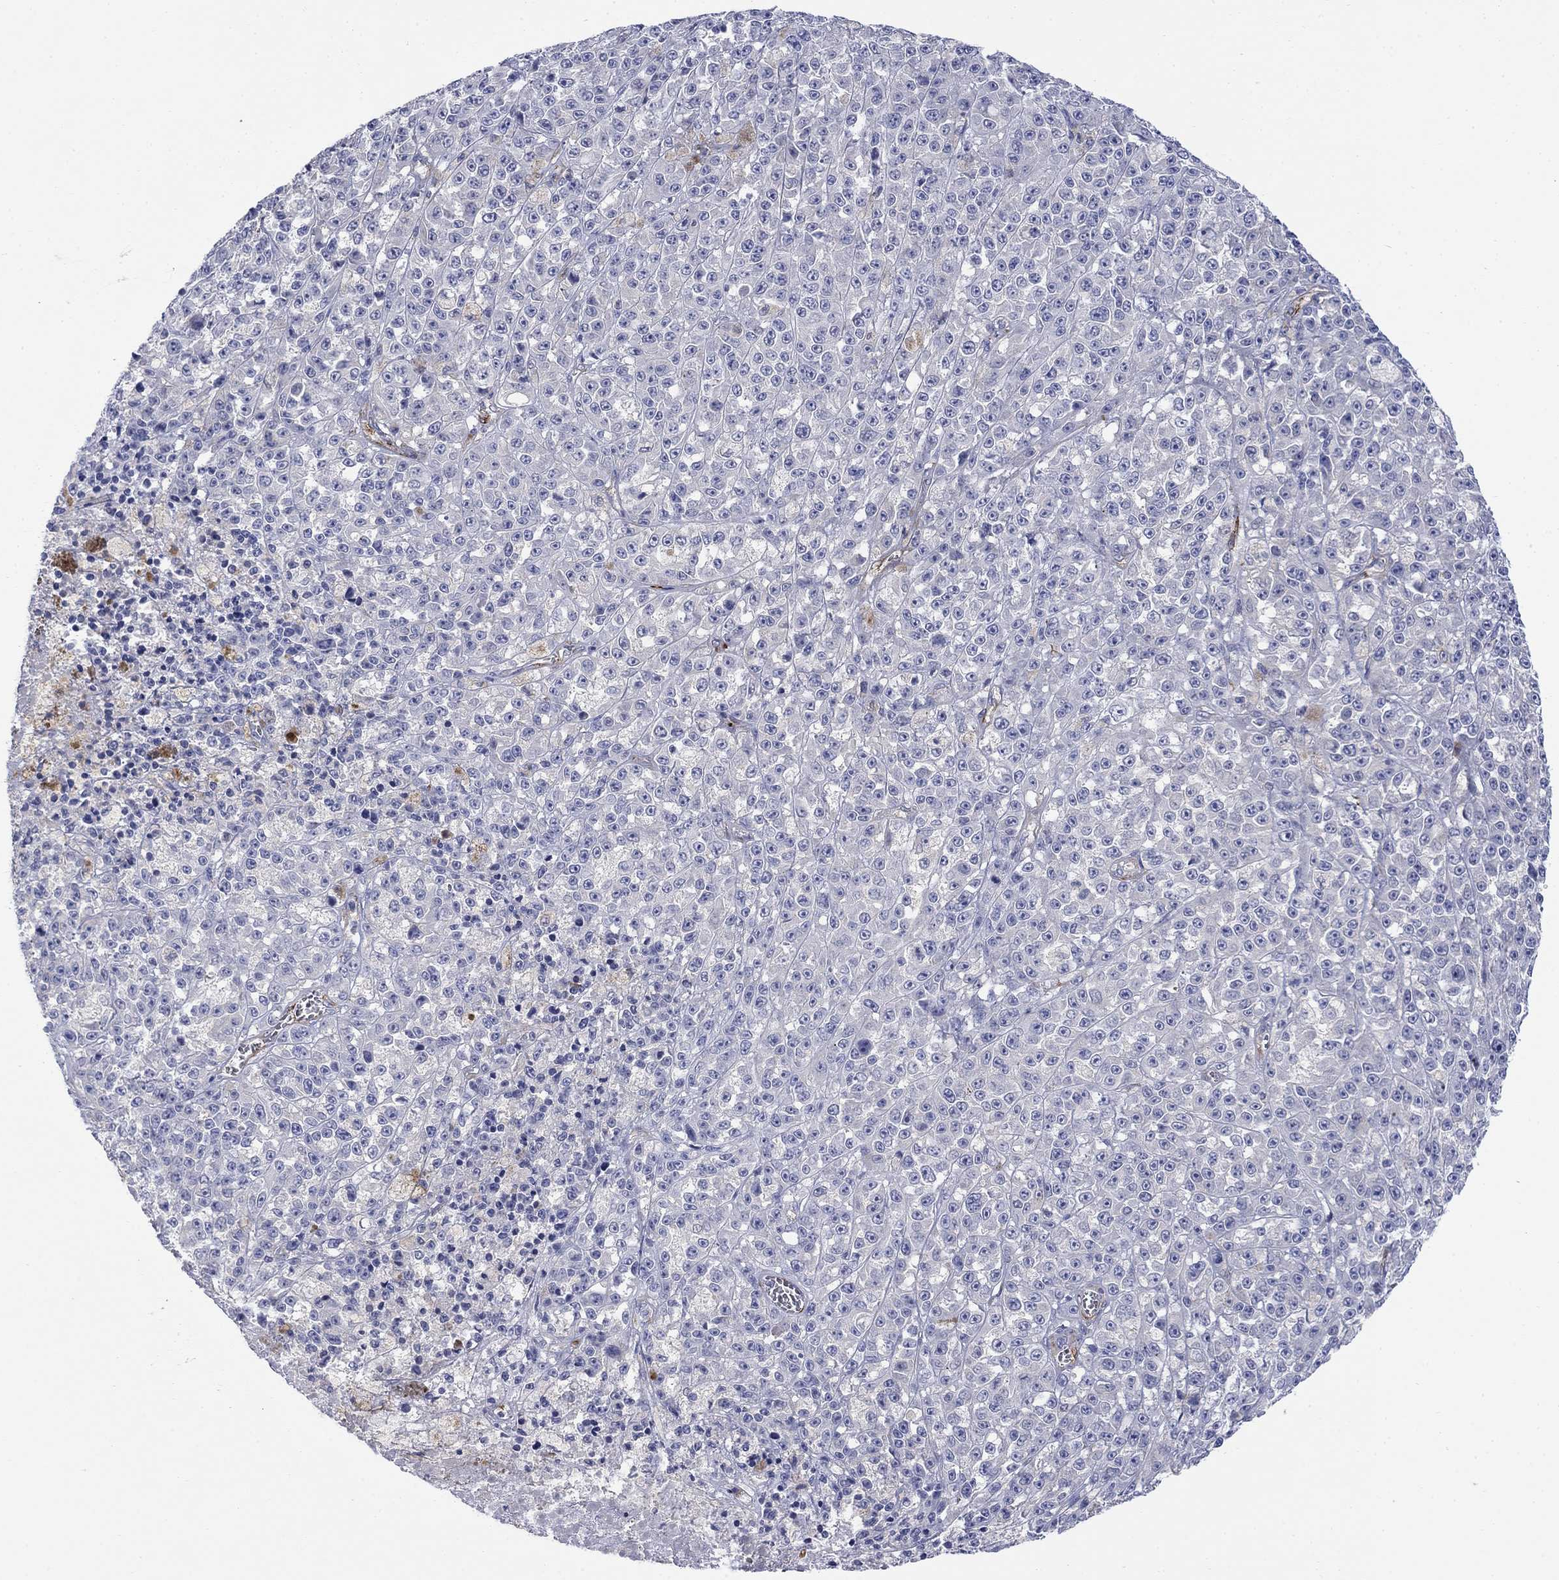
{"staining": {"intensity": "negative", "quantity": "none", "location": "none"}, "tissue": "melanoma", "cell_type": "Tumor cells", "image_type": "cancer", "snomed": [{"axis": "morphology", "description": "Malignant melanoma, NOS"}, {"axis": "topography", "description": "Skin"}], "caption": "The image shows no significant expression in tumor cells of melanoma. (Stains: DAB immunohistochemistry with hematoxylin counter stain, Microscopy: brightfield microscopy at high magnification).", "gene": "PTPRZ1", "patient": {"sex": "female", "age": 58}}